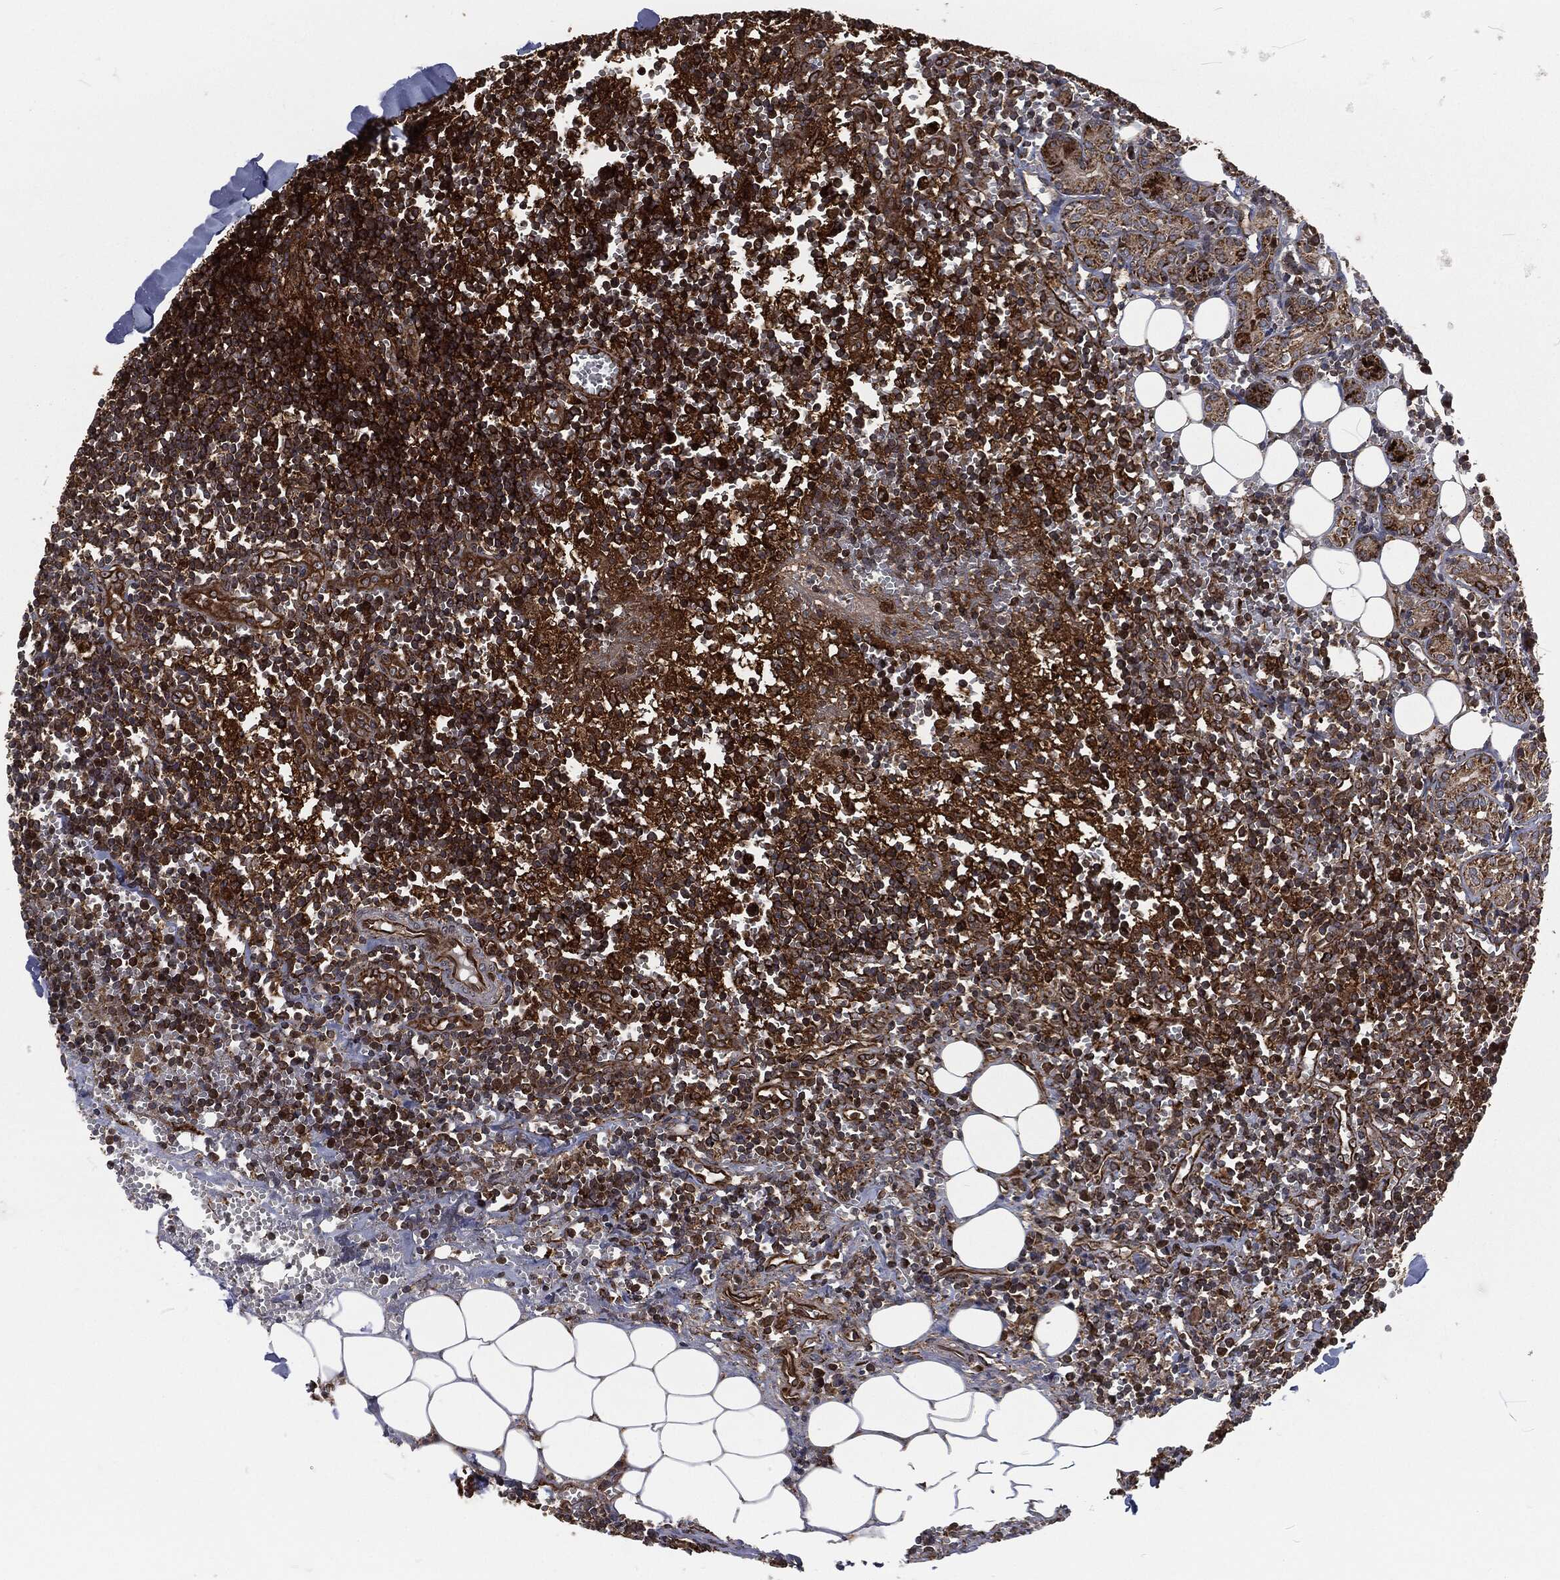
{"staining": {"intensity": "strong", "quantity": ">75%", "location": "cytoplasmic/membranous"}, "tissue": "lymph node", "cell_type": "Germinal center cells", "image_type": "normal", "snomed": [{"axis": "morphology", "description": "Normal tissue, NOS"}, {"axis": "topography", "description": "Lymph node"}, {"axis": "topography", "description": "Salivary gland"}], "caption": "IHC micrograph of normal lymph node stained for a protein (brown), which displays high levels of strong cytoplasmic/membranous expression in about >75% of germinal center cells.", "gene": "RFTN1", "patient": {"sex": "male", "age": 78}}